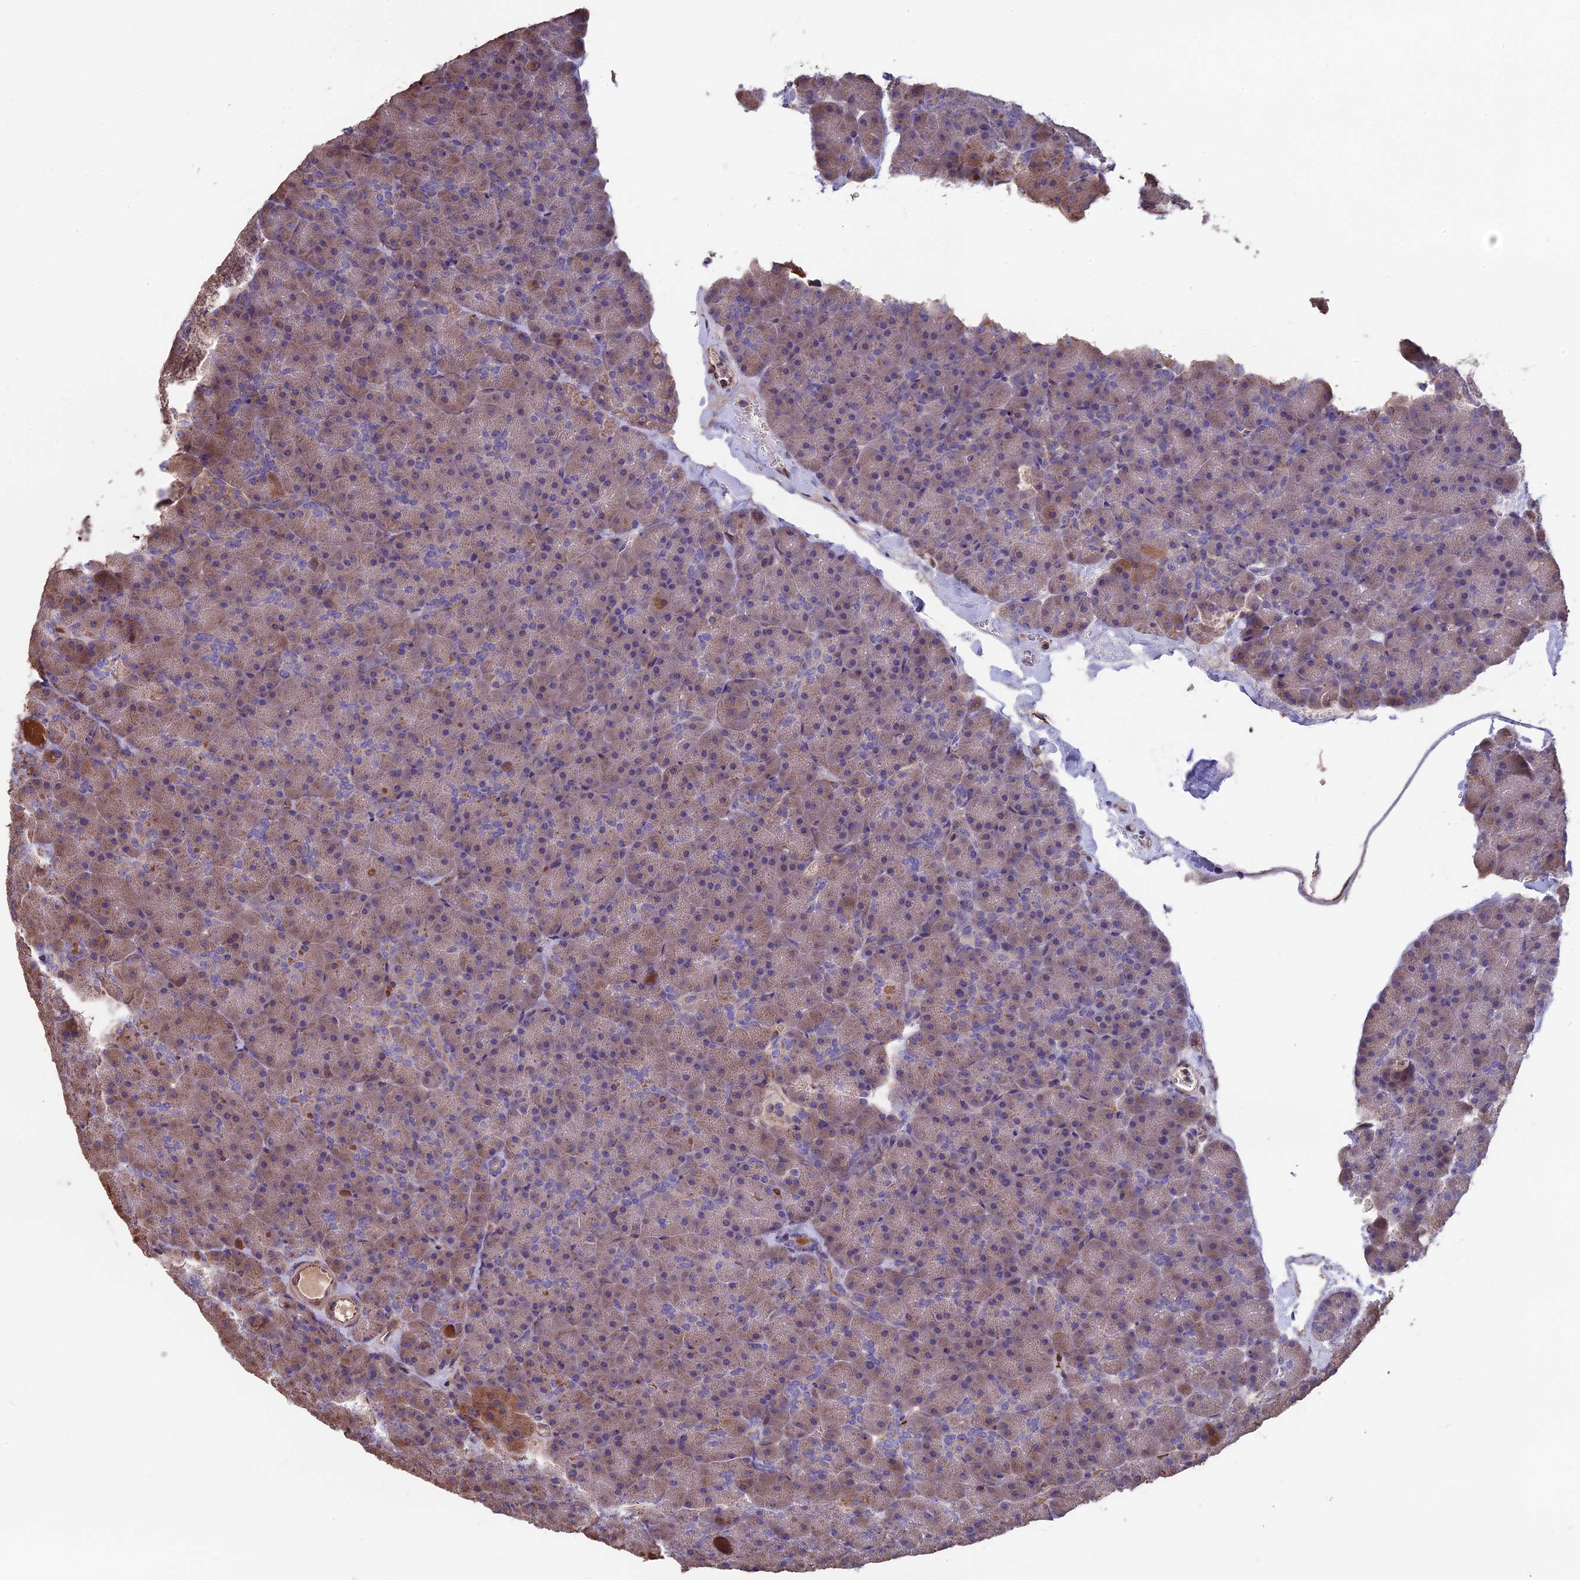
{"staining": {"intensity": "moderate", "quantity": "<25%", "location": "cytoplasmic/membranous"}, "tissue": "pancreas", "cell_type": "Exocrine glandular cells", "image_type": "normal", "snomed": [{"axis": "morphology", "description": "Normal tissue, NOS"}, {"axis": "topography", "description": "Pancreas"}], "caption": "Immunohistochemistry of benign pancreas exhibits low levels of moderate cytoplasmic/membranous expression in about <25% of exocrine glandular cells. The protein of interest is stained brown, and the nuclei are stained in blue (DAB IHC with brightfield microscopy, high magnification).", "gene": "SEH1L", "patient": {"sex": "male", "age": 36}}